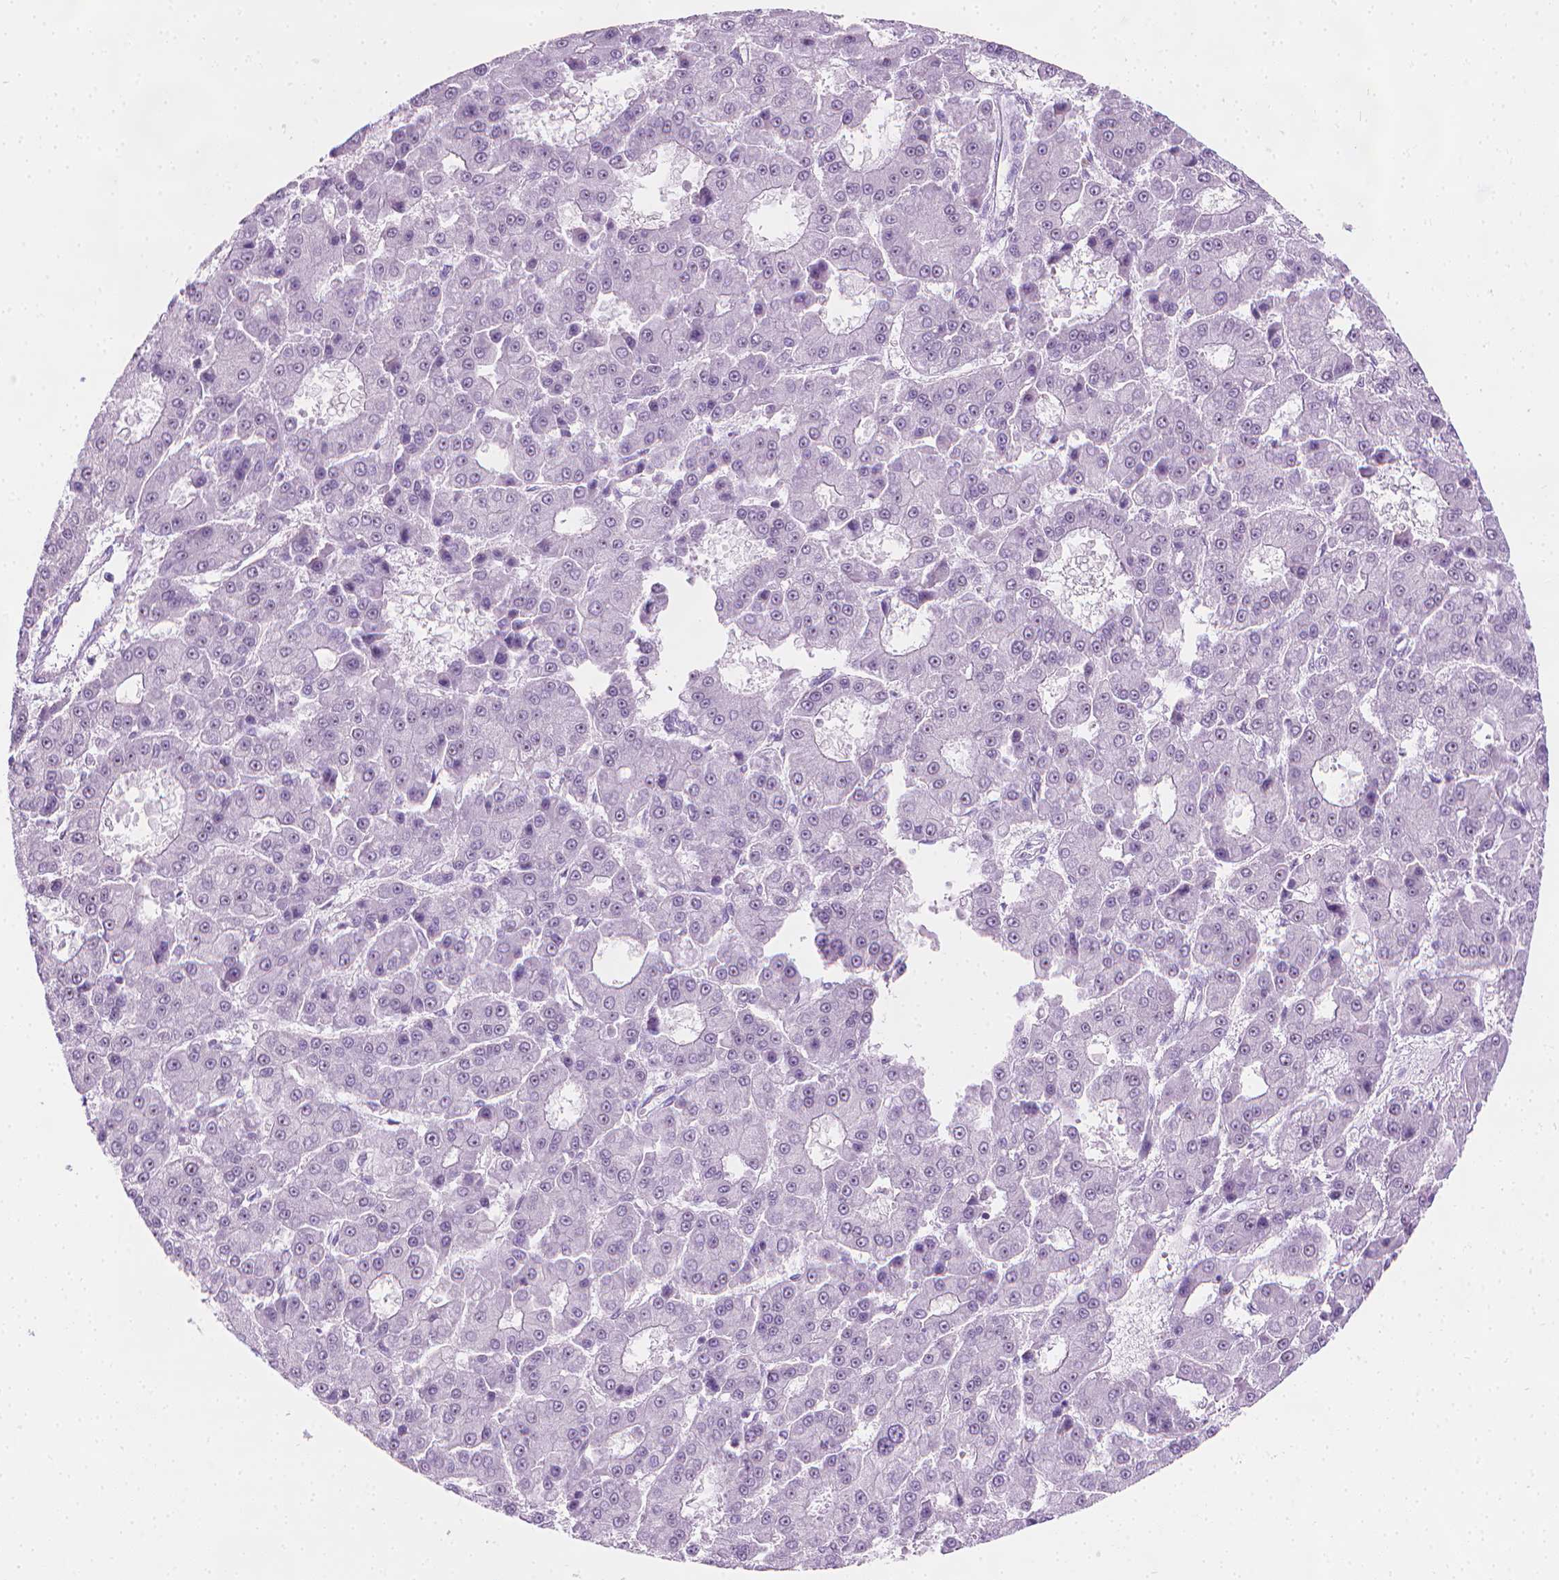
{"staining": {"intensity": "negative", "quantity": "none", "location": "none"}, "tissue": "liver cancer", "cell_type": "Tumor cells", "image_type": "cancer", "snomed": [{"axis": "morphology", "description": "Carcinoma, Hepatocellular, NOS"}, {"axis": "topography", "description": "Liver"}], "caption": "Immunohistochemistry (IHC) image of liver hepatocellular carcinoma stained for a protein (brown), which exhibits no expression in tumor cells.", "gene": "NOL7", "patient": {"sex": "male", "age": 70}}